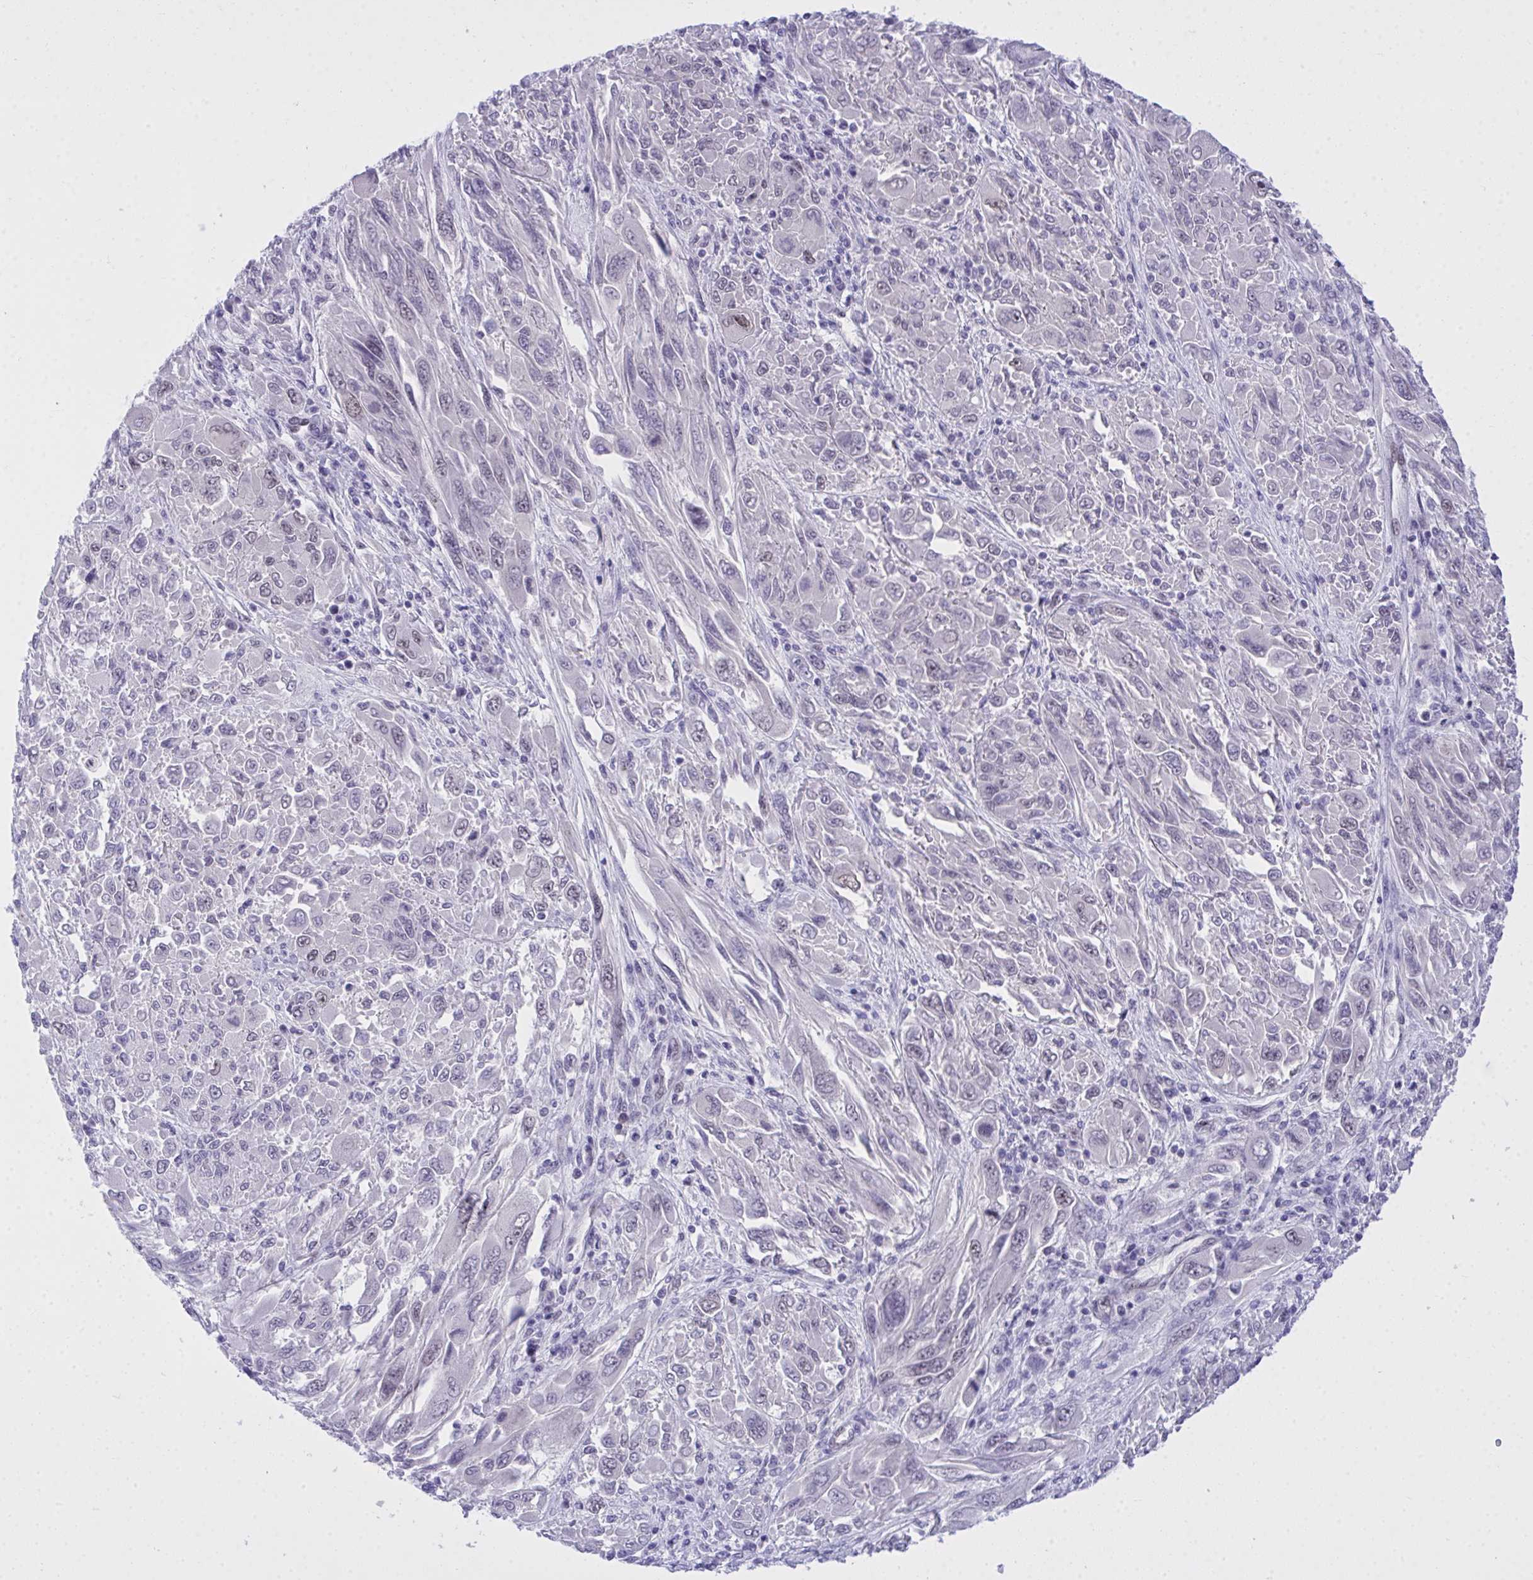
{"staining": {"intensity": "negative", "quantity": "none", "location": "none"}, "tissue": "melanoma", "cell_type": "Tumor cells", "image_type": "cancer", "snomed": [{"axis": "morphology", "description": "Malignant melanoma, NOS"}, {"axis": "topography", "description": "Skin"}], "caption": "Tumor cells are negative for protein expression in human malignant melanoma.", "gene": "TEAD4", "patient": {"sex": "female", "age": 91}}